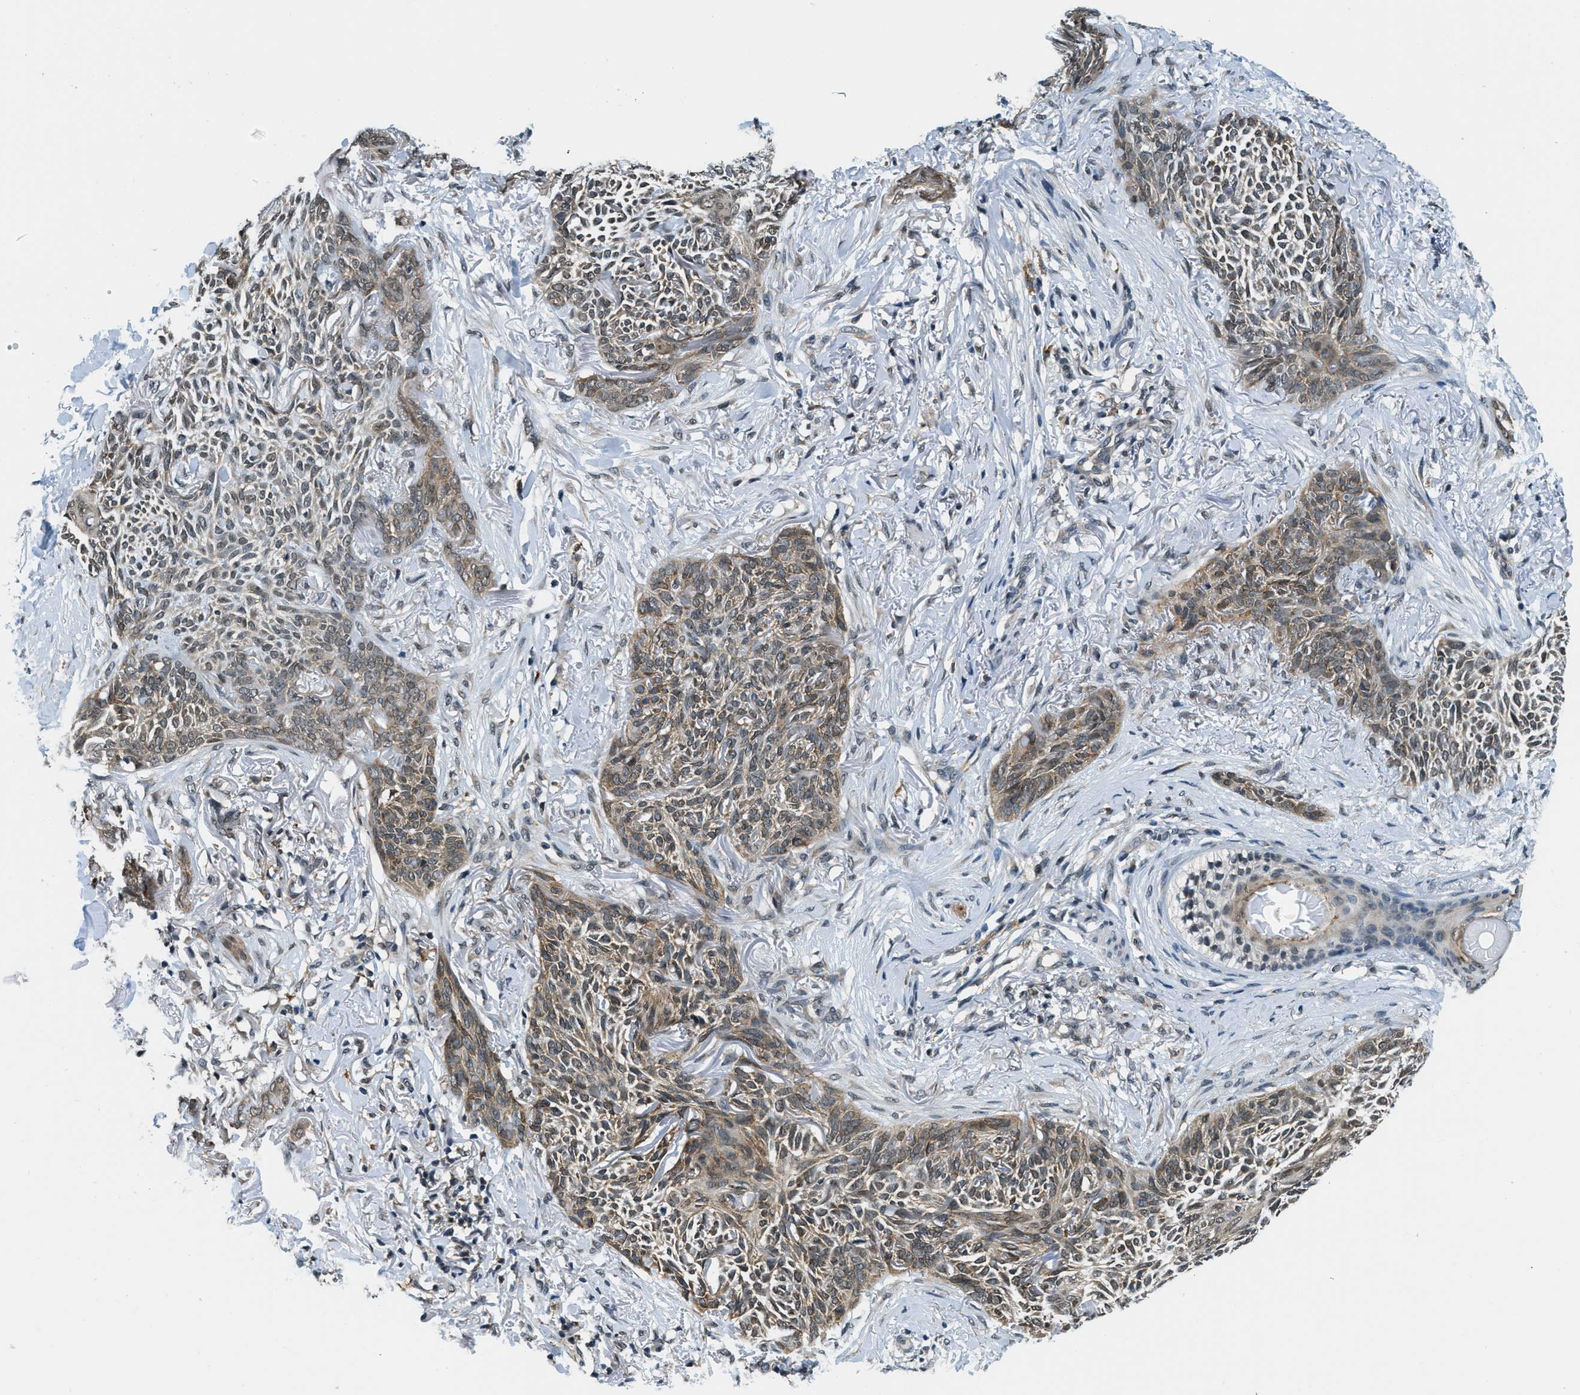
{"staining": {"intensity": "weak", "quantity": "25%-75%", "location": "cytoplasmic/membranous"}, "tissue": "skin cancer", "cell_type": "Tumor cells", "image_type": "cancer", "snomed": [{"axis": "morphology", "description": "Basal cell carcinoma"}, {"axis": "topography", "description": "Skin"}], "caption": "Brown immunohistochemical staining in skin cancer (basal cell carcinoma) shows weak cytoplasmic/membranous expression in about 25%-75% of tumor cells.", "gene": "RAB11FIP1", "patient": {"sex": "female", "age": 84}}